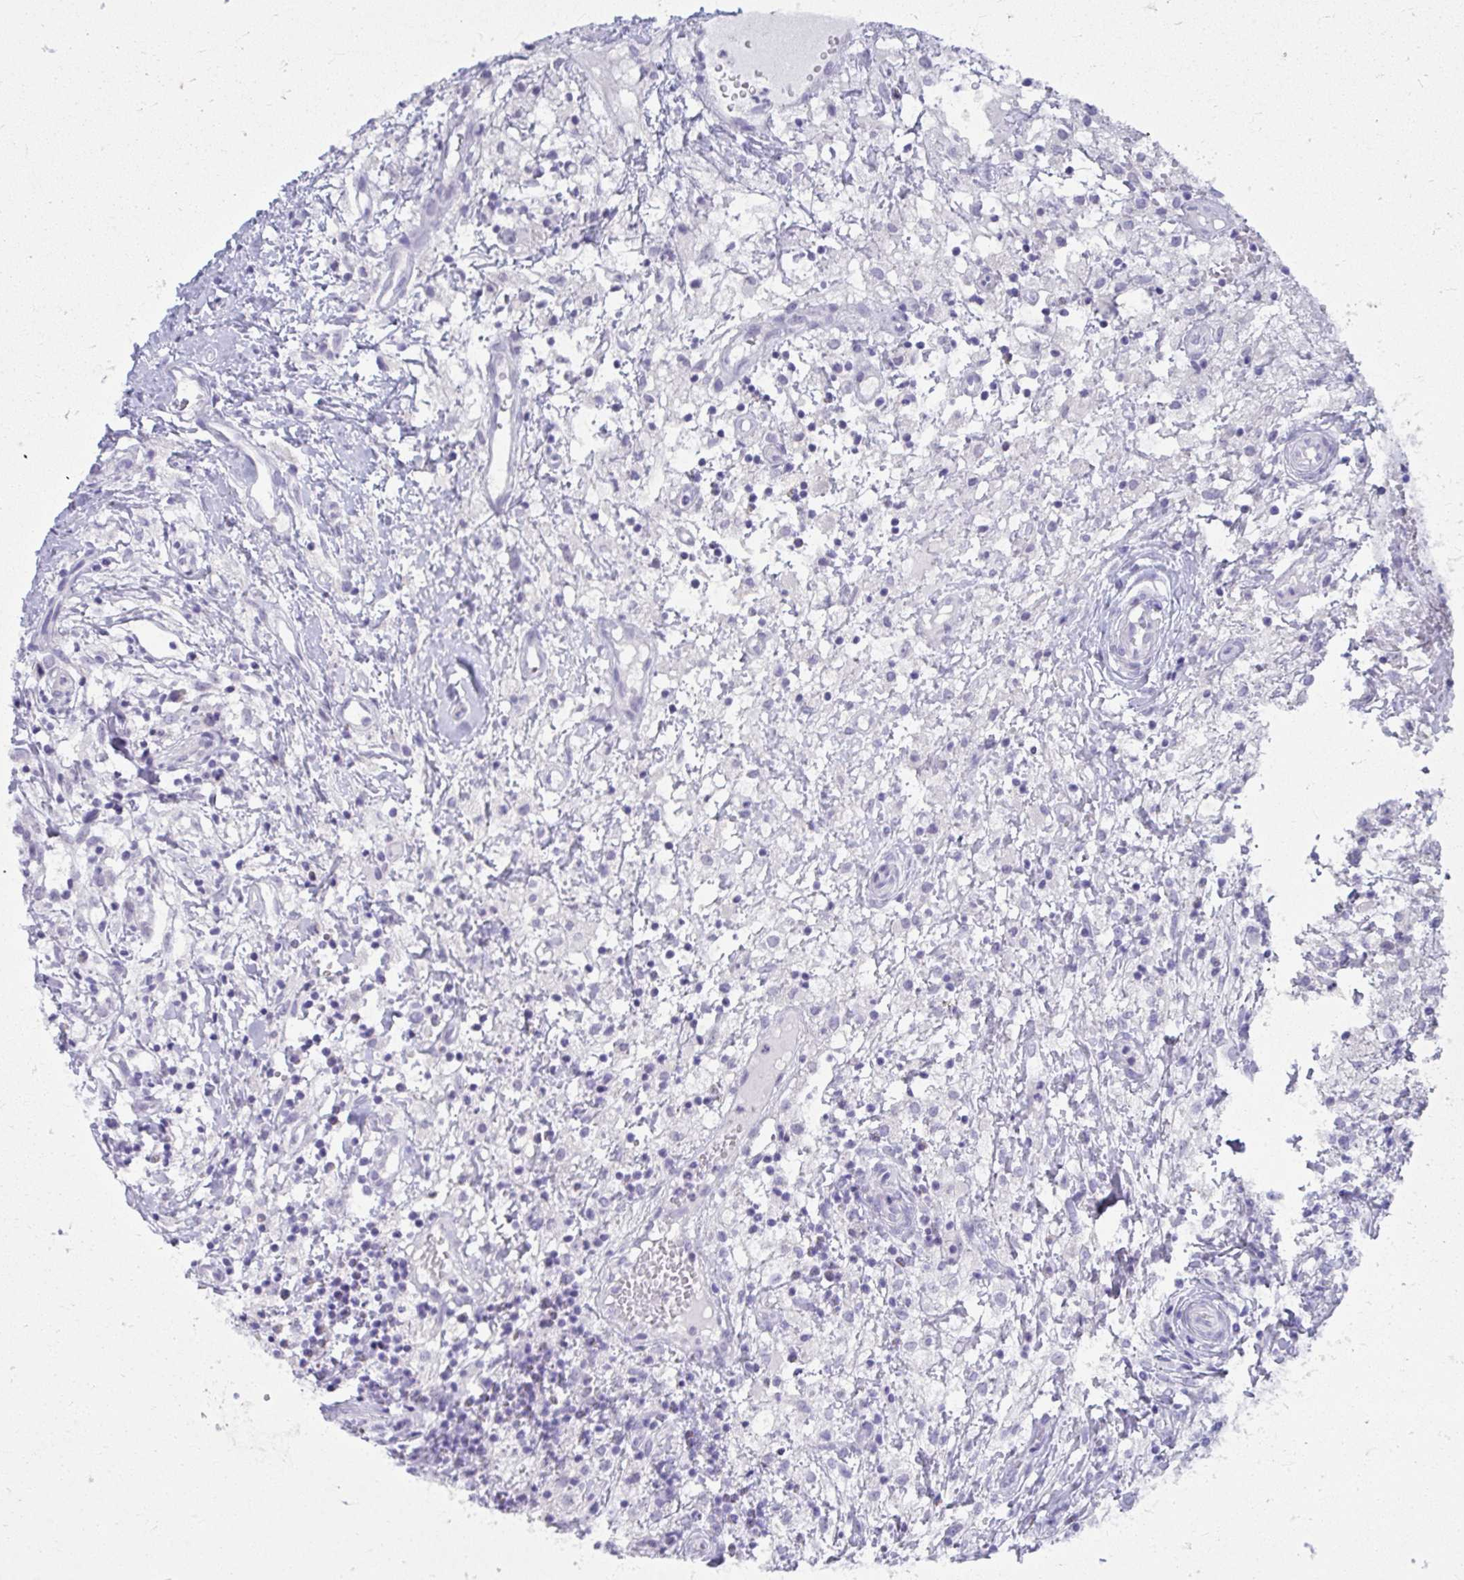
{"staining": {"intensity": "negative", "quantity": "none", "location": "none"}, "tissue": "lymphoma", "cell_type": "Tumor cells", "image_type": "cancer", "snomed": [{"axis": "morphology", "description": "Hodgkin's disease, NOS"}, {"axis": "topography", "description": "No Tissue"}], "caption": "An image of lymphoma stained for a protein reveals no brown staining in tumor cells. (Immunohistochemistry (ihc), brightfield microscopy, high magnification).", "gene": "UGT3A2", "patient": {"sex": "female", "age": 21}}